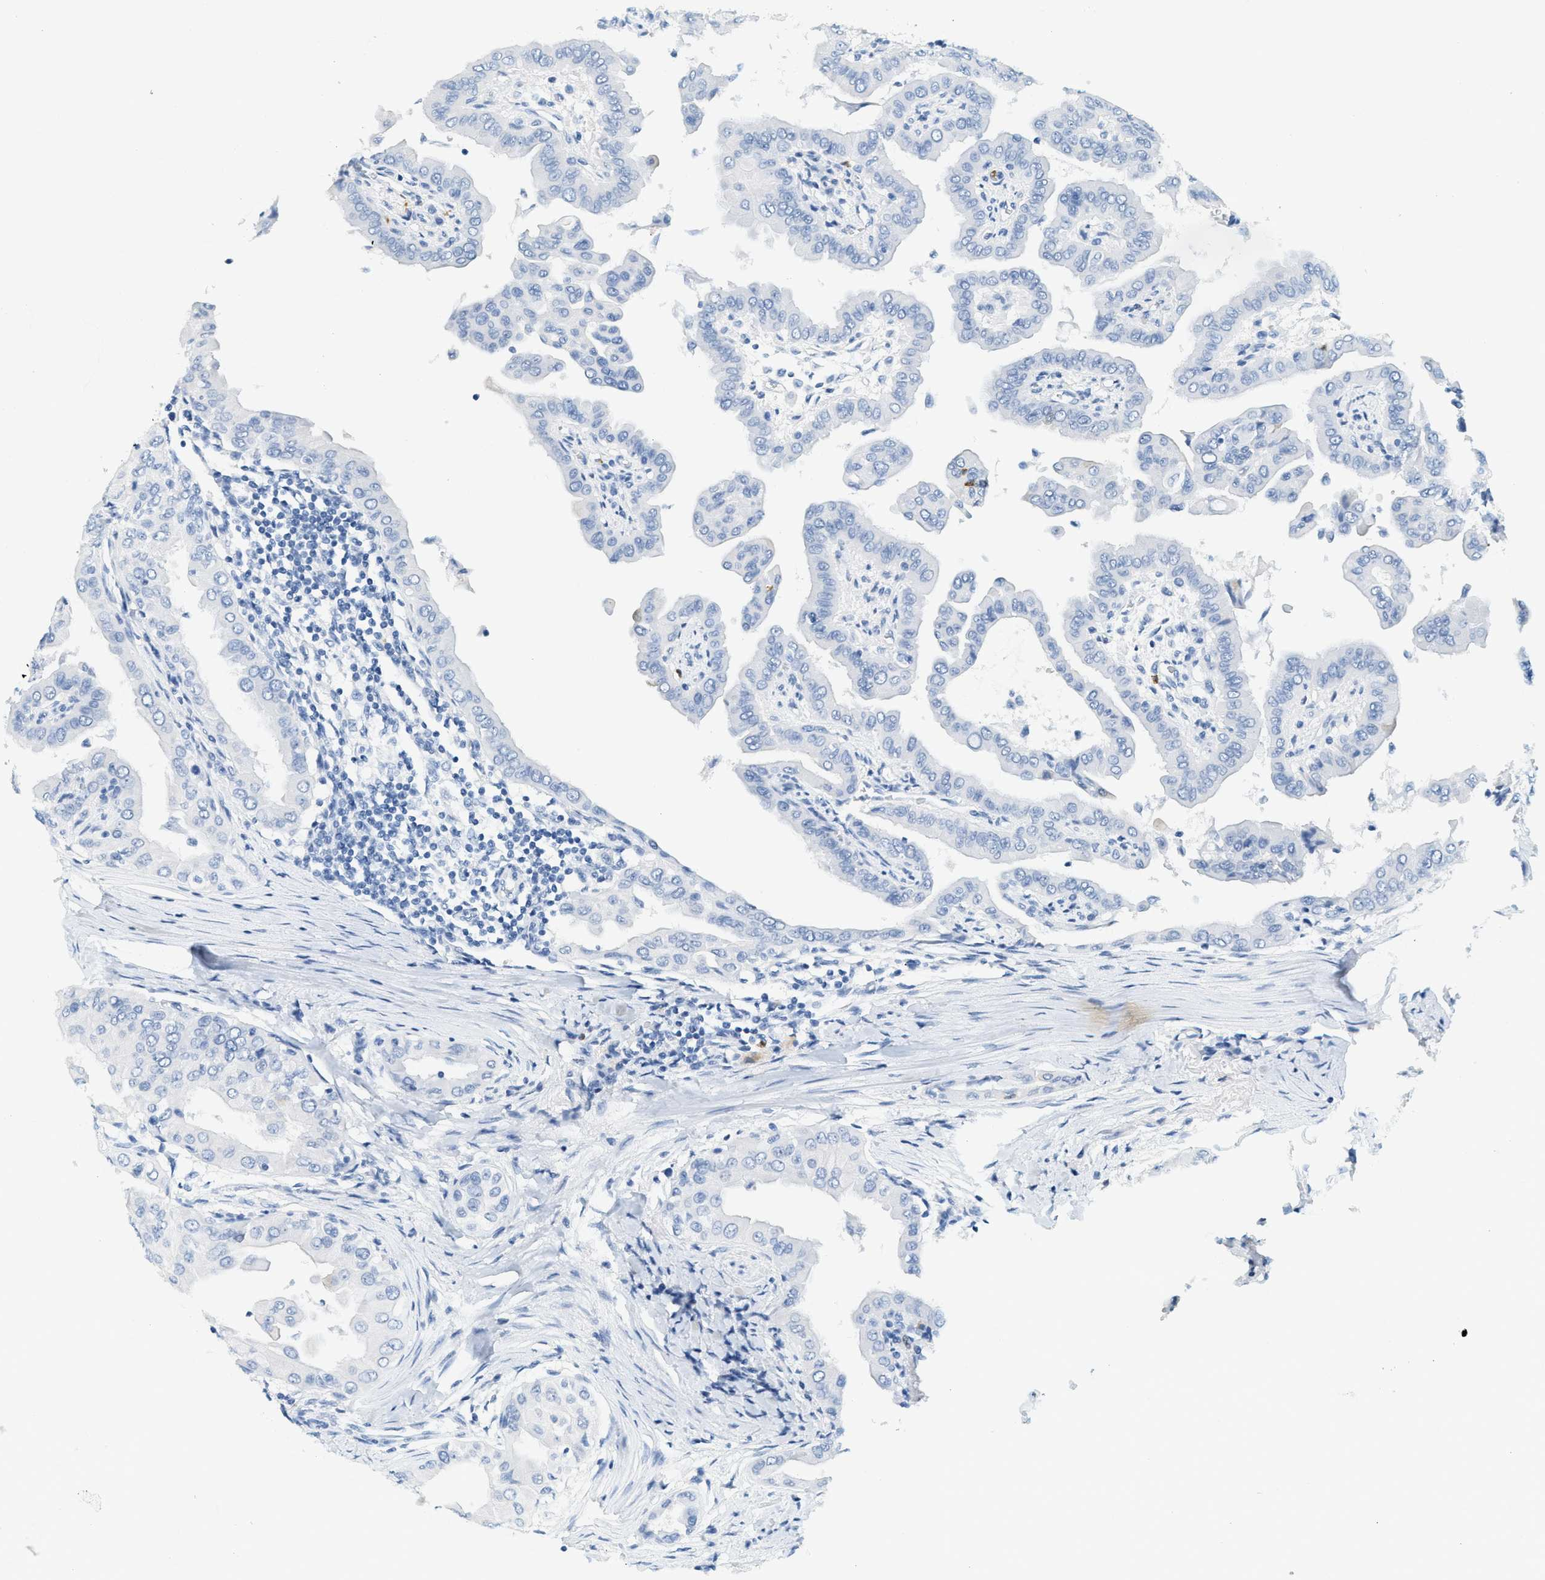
{"staining": {"intensity": "negative", "quantity": "none", "location": "none"}, "tissue": "thyroid cancer", "cell_type": "Tumor cells", "image_type": "cancer", "snomed": [{"axis": "morphology", "description": "Papillary adenocarcinoma, NOS"}, {"axis": "topography", "description": "Thyroid gland"}], "caption": "Tumor cells show no significant protein expression in papillary adenocarcinoma (thyroid).", "gene": "LCN2", "patient": {"sex": "male", "age": 33}}